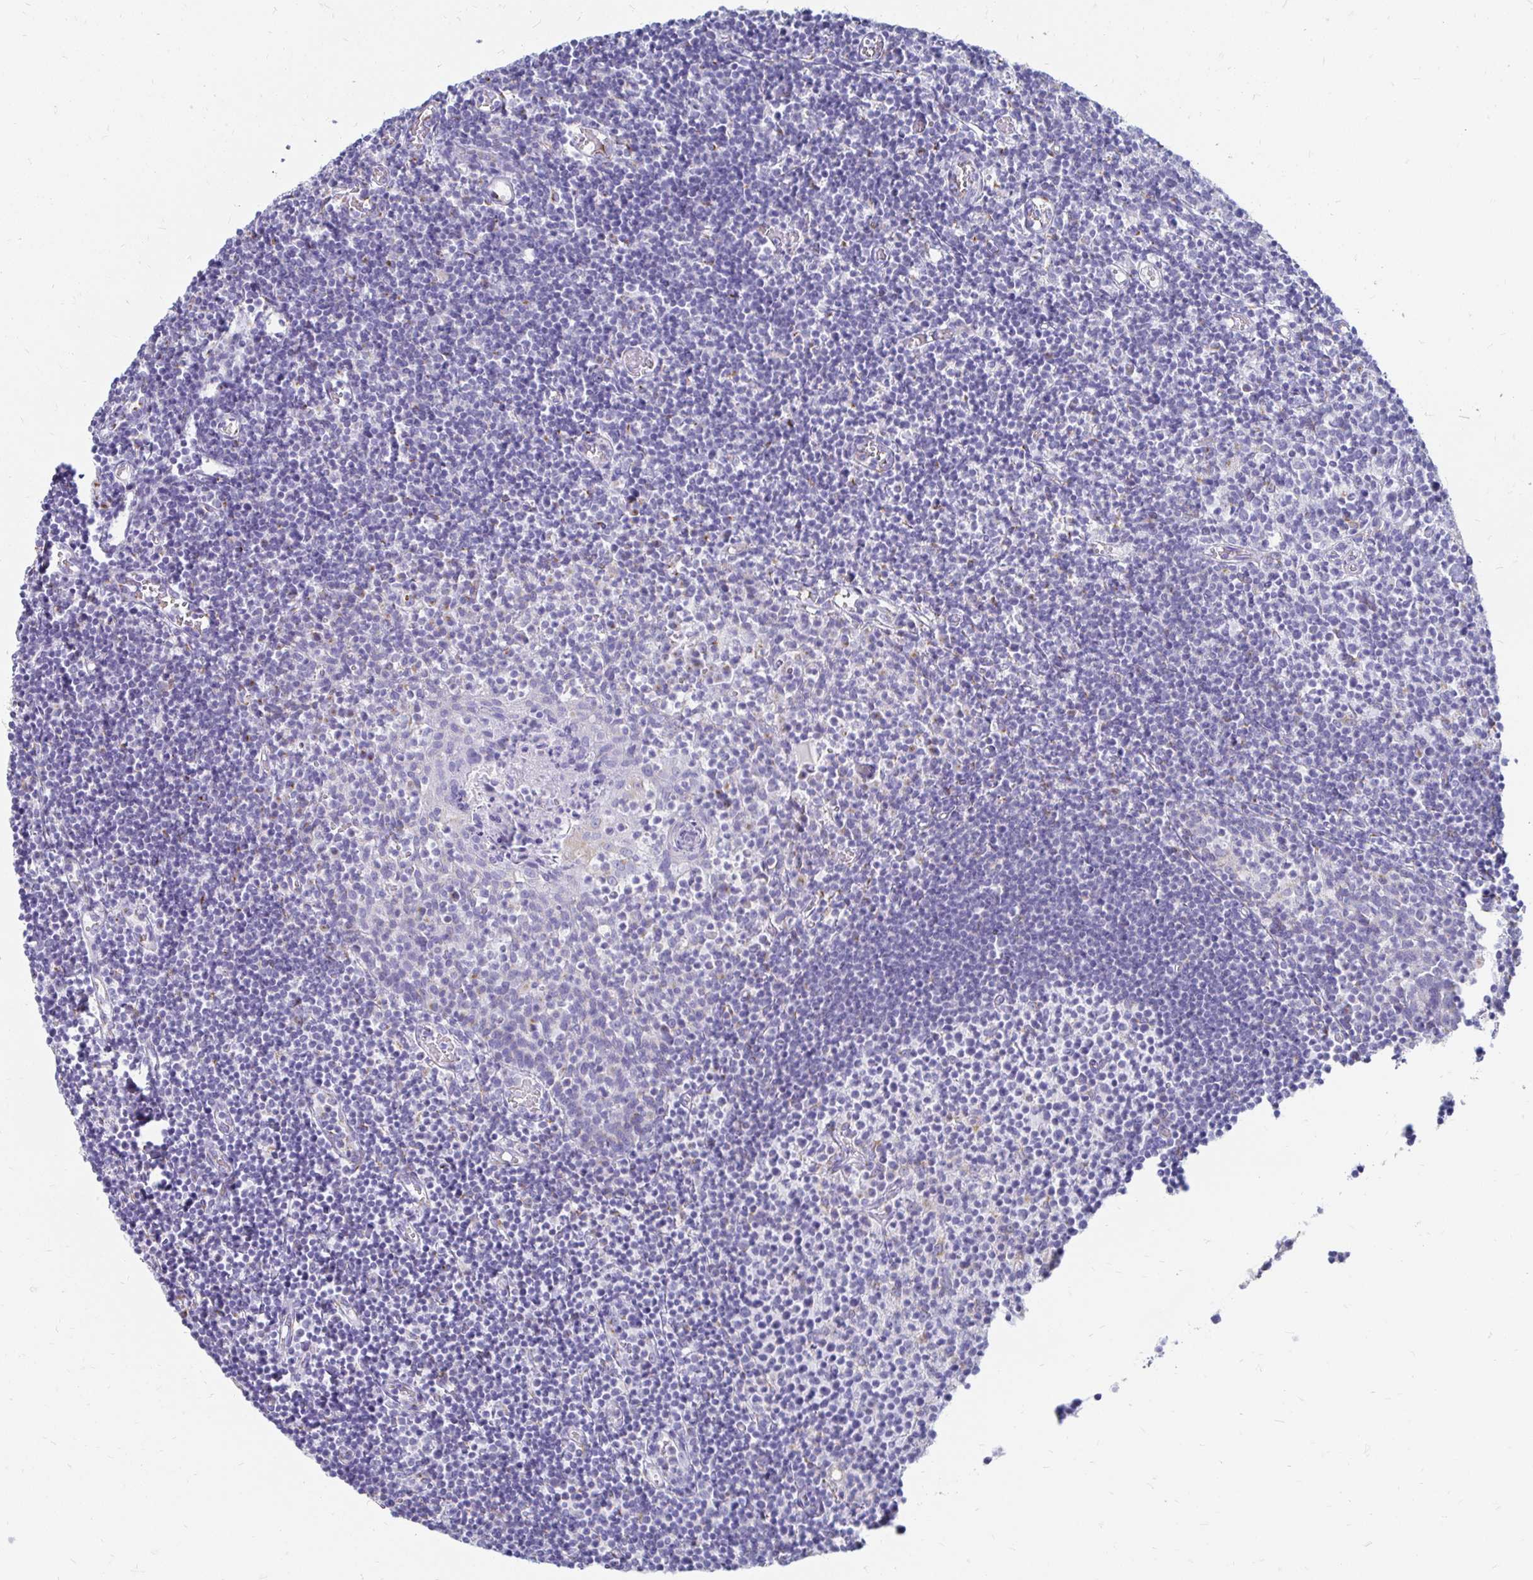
{"staining": {"intensity": "negative", "quantity": "none", "location": "none"}, "tissue": "tonsil", "cell_type": "Germinal center cells", "image_type": "normal", "snomed": [{"axis": "morphology", "description": "Normal tissue, NOS"}, {"axis": "topography", "description": "Tonsil"}], "caption": "A high-resolution photomicrograph shows immunohistochemistry staining of normal tonsil, which exhibits no significant staining in germinal center cells. The staining is performed using DAB (3,3'-diaminobenzidine) brown chromogen with nuclei counter-stained in using hematoxylin.", "gene": "PAGE4", "patient": {"sex": "female", "age": 10}}